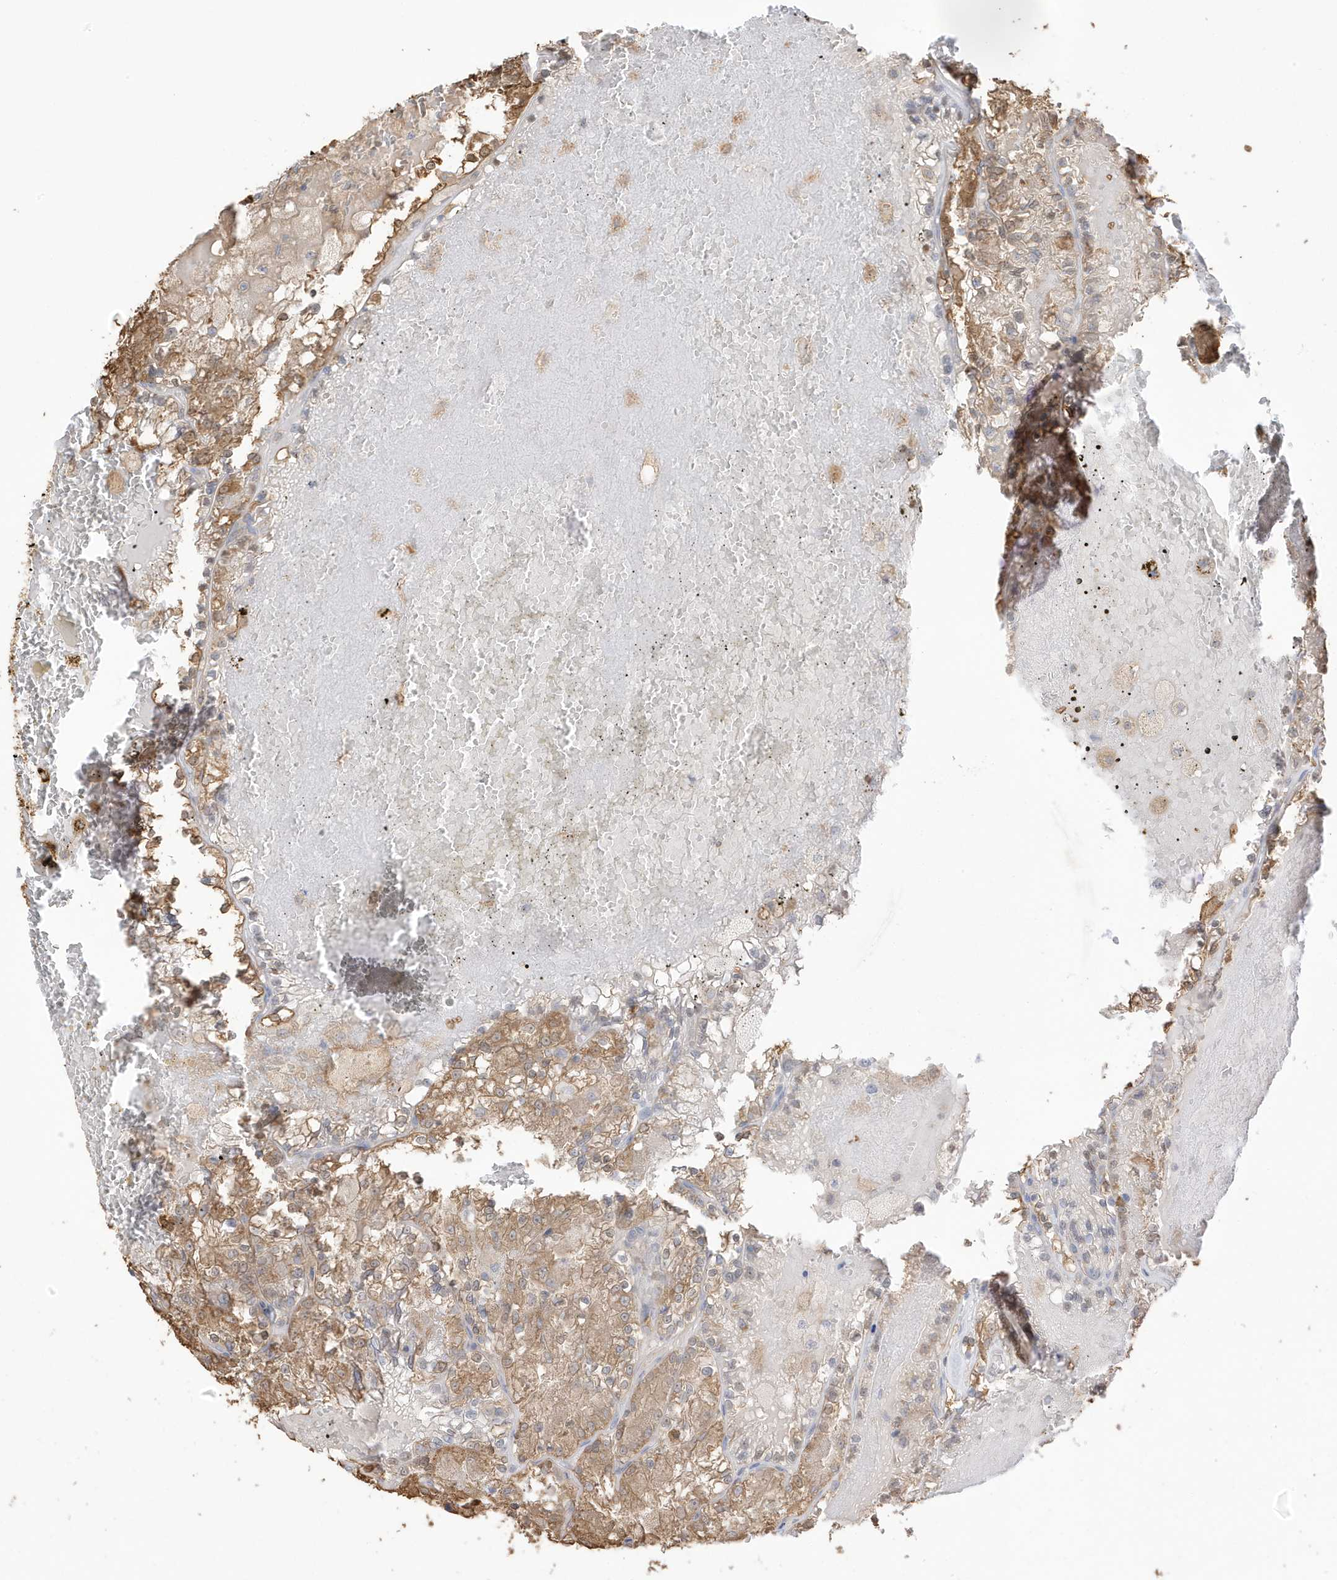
{"staining": {"intensity": "moderate", "quantity": ">75%", "location": "cytoplasmic/membranous"}, "tissue": "renal cancer", "cell_type": "Tumor cells", "image_type": "cancer", "snomed": [{"axis": "morphology", "description": "Adenocarcinoma, NOS"}, {"axis": "topography", "description": "Kidney"}], "caption": "Immunohistochemical staining of human renal cancer exhibits moderate cytoplasmic/membranous protein staining in approximately >75% of tumor cells.", "gene": "AZI2", "patient": {"sex": "female", "age": 56}}